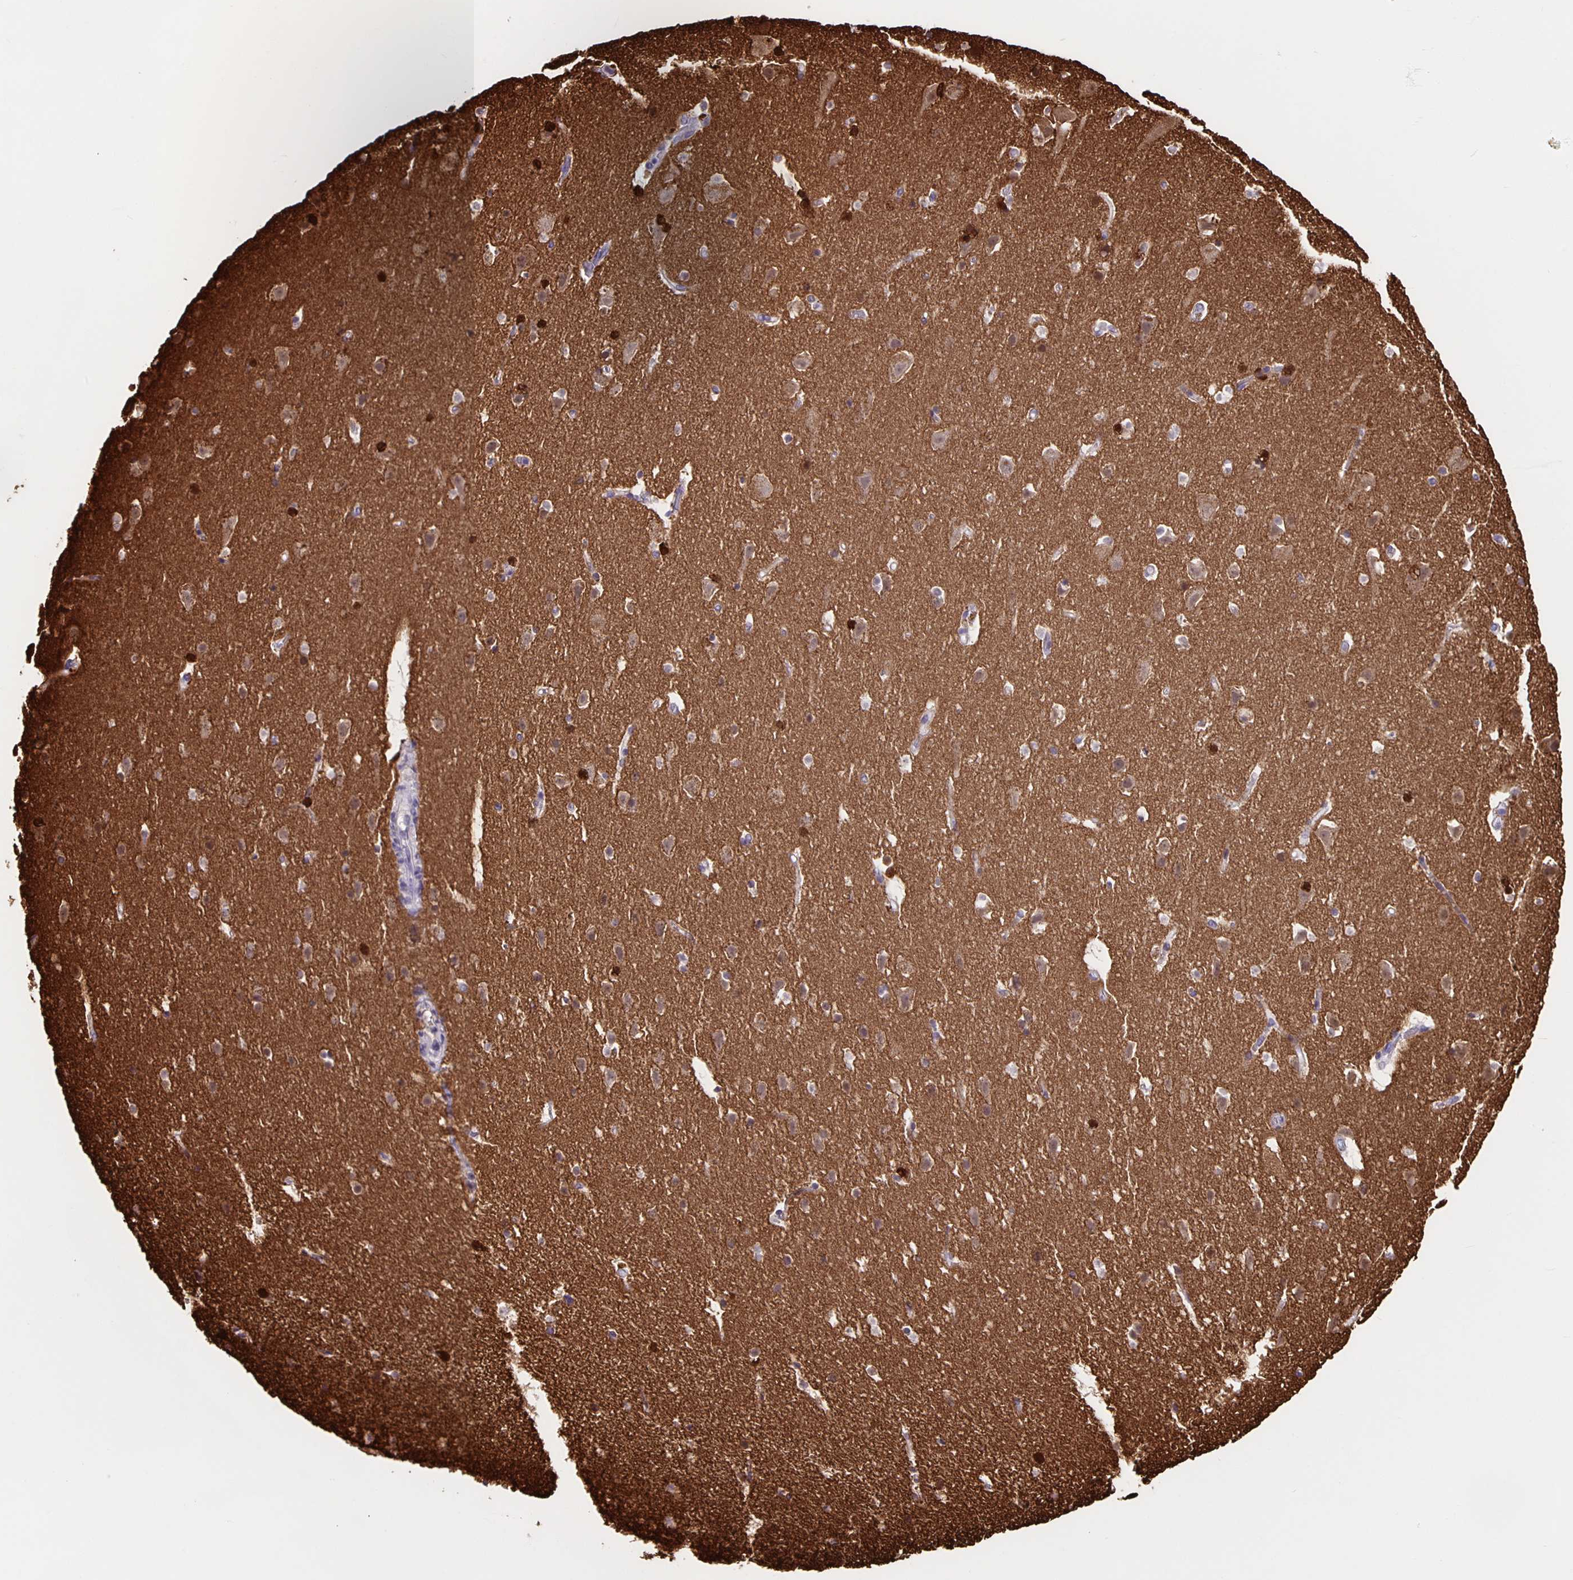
{"staining": {"intensity": "negative", "quantity": "none", "location": "none"}, "tissue": "cerebral cortex", "cell_type": "Endothelial cells", "image_type": "normal", "snomed": [{"axis": "morphology", "description": "Normal tissue, NOS"}, {"axis": "topography", "description": "Cerebral cortex"}], "caption": "This photomicrograph is of normal cerebral cortex stained with immunohistochemistry (IHC) to label a protein in brown with the nuclei are counter-stained blue. There is no expression in endothelial cells. (IHC, brightfield microscopy, high magnification).", "gene": "TPPP", "patient": {"sex": "female", "age": 42}}